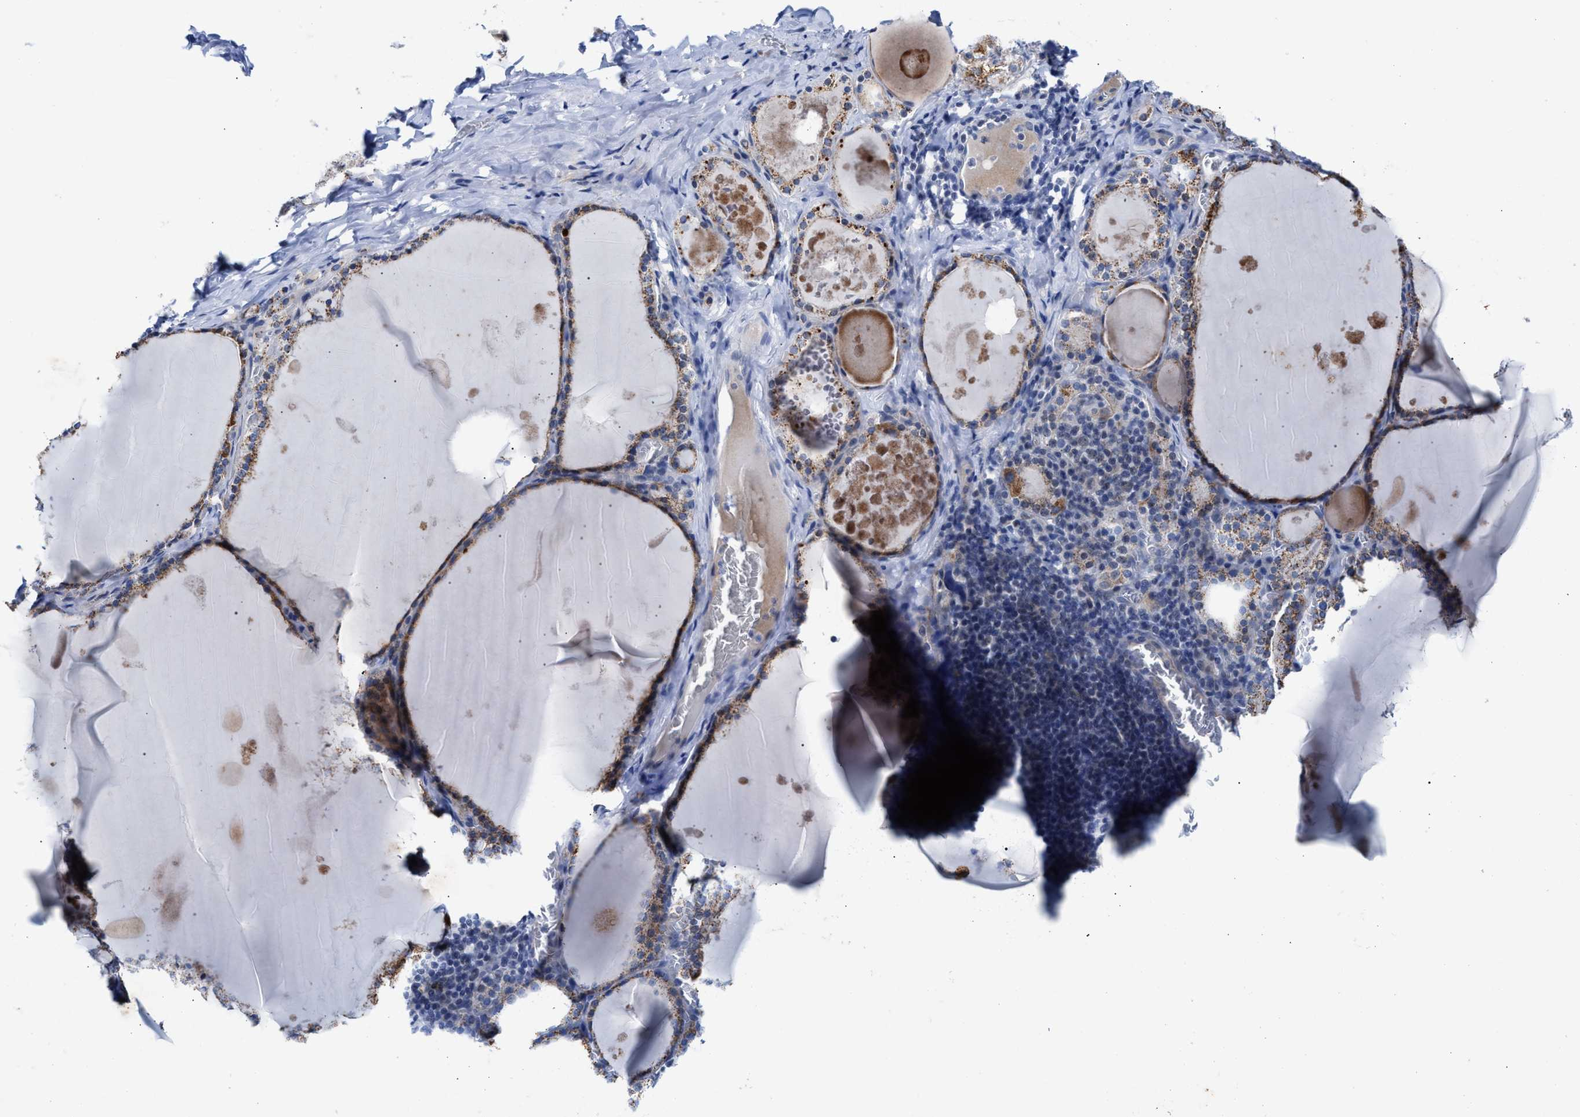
{"staining": {"intensity": "weak", "quantity": ">75%", "location": "cytoplasmic/membranous"}, "tissue": "thyroid gland", "cell_type": "Glandular cells", "image_type": "normal", "snomed": [{"axis": "morphology", "description": "Normal tissue, NOS"}, {"axis": "topography", "description": "Thyroid gland"}], "caption": "Protein staining by immunohistochemistry (IHC) demonstrates weak cytoplasmic/membranous expression in about >75% of glandular cells in unremarkable thyroid gland.", "gene": "JAG1", "patient": {"sex": "male", "age": 56}}